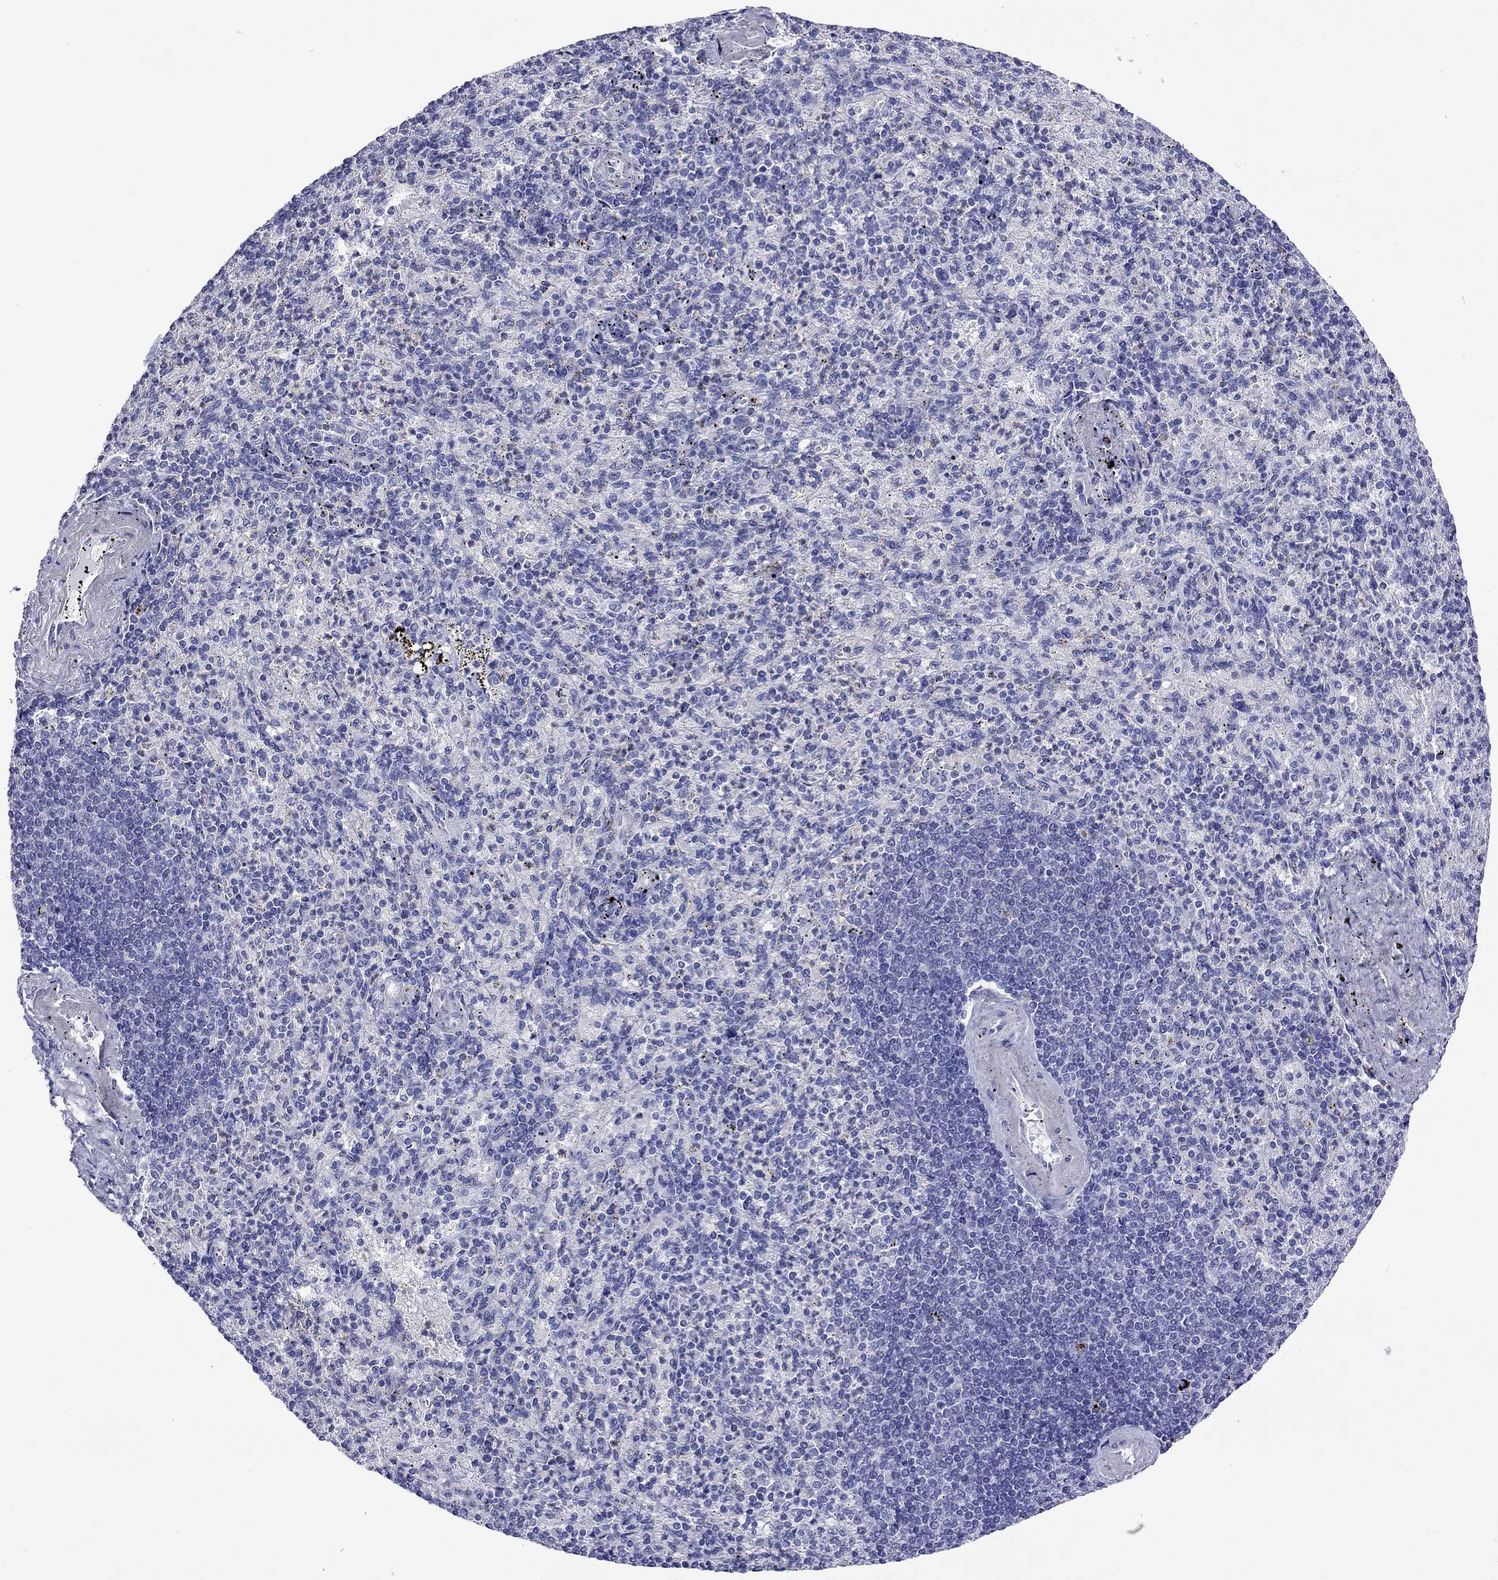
{"staining": {"intensity": "negative", "quantity": "none", "location": "none"}, "tissue": "spleen", "cell_type": "Cells in red pulp", "image_type": "normal", "snomed": [{"axis": "morphology", "description": "Normal tissue, NOS"}, {"axis": "topography", "description": "Spleen"}], "caption": "A high-resolution photomicrograph shows immunohistochemistry staining of normal spleen, which exhibits no significant expression in cells in red pulp. Nuclei are stained in blue.", "gene": "KIAA2012", "patient": {"sex": "female", "age": 74}}